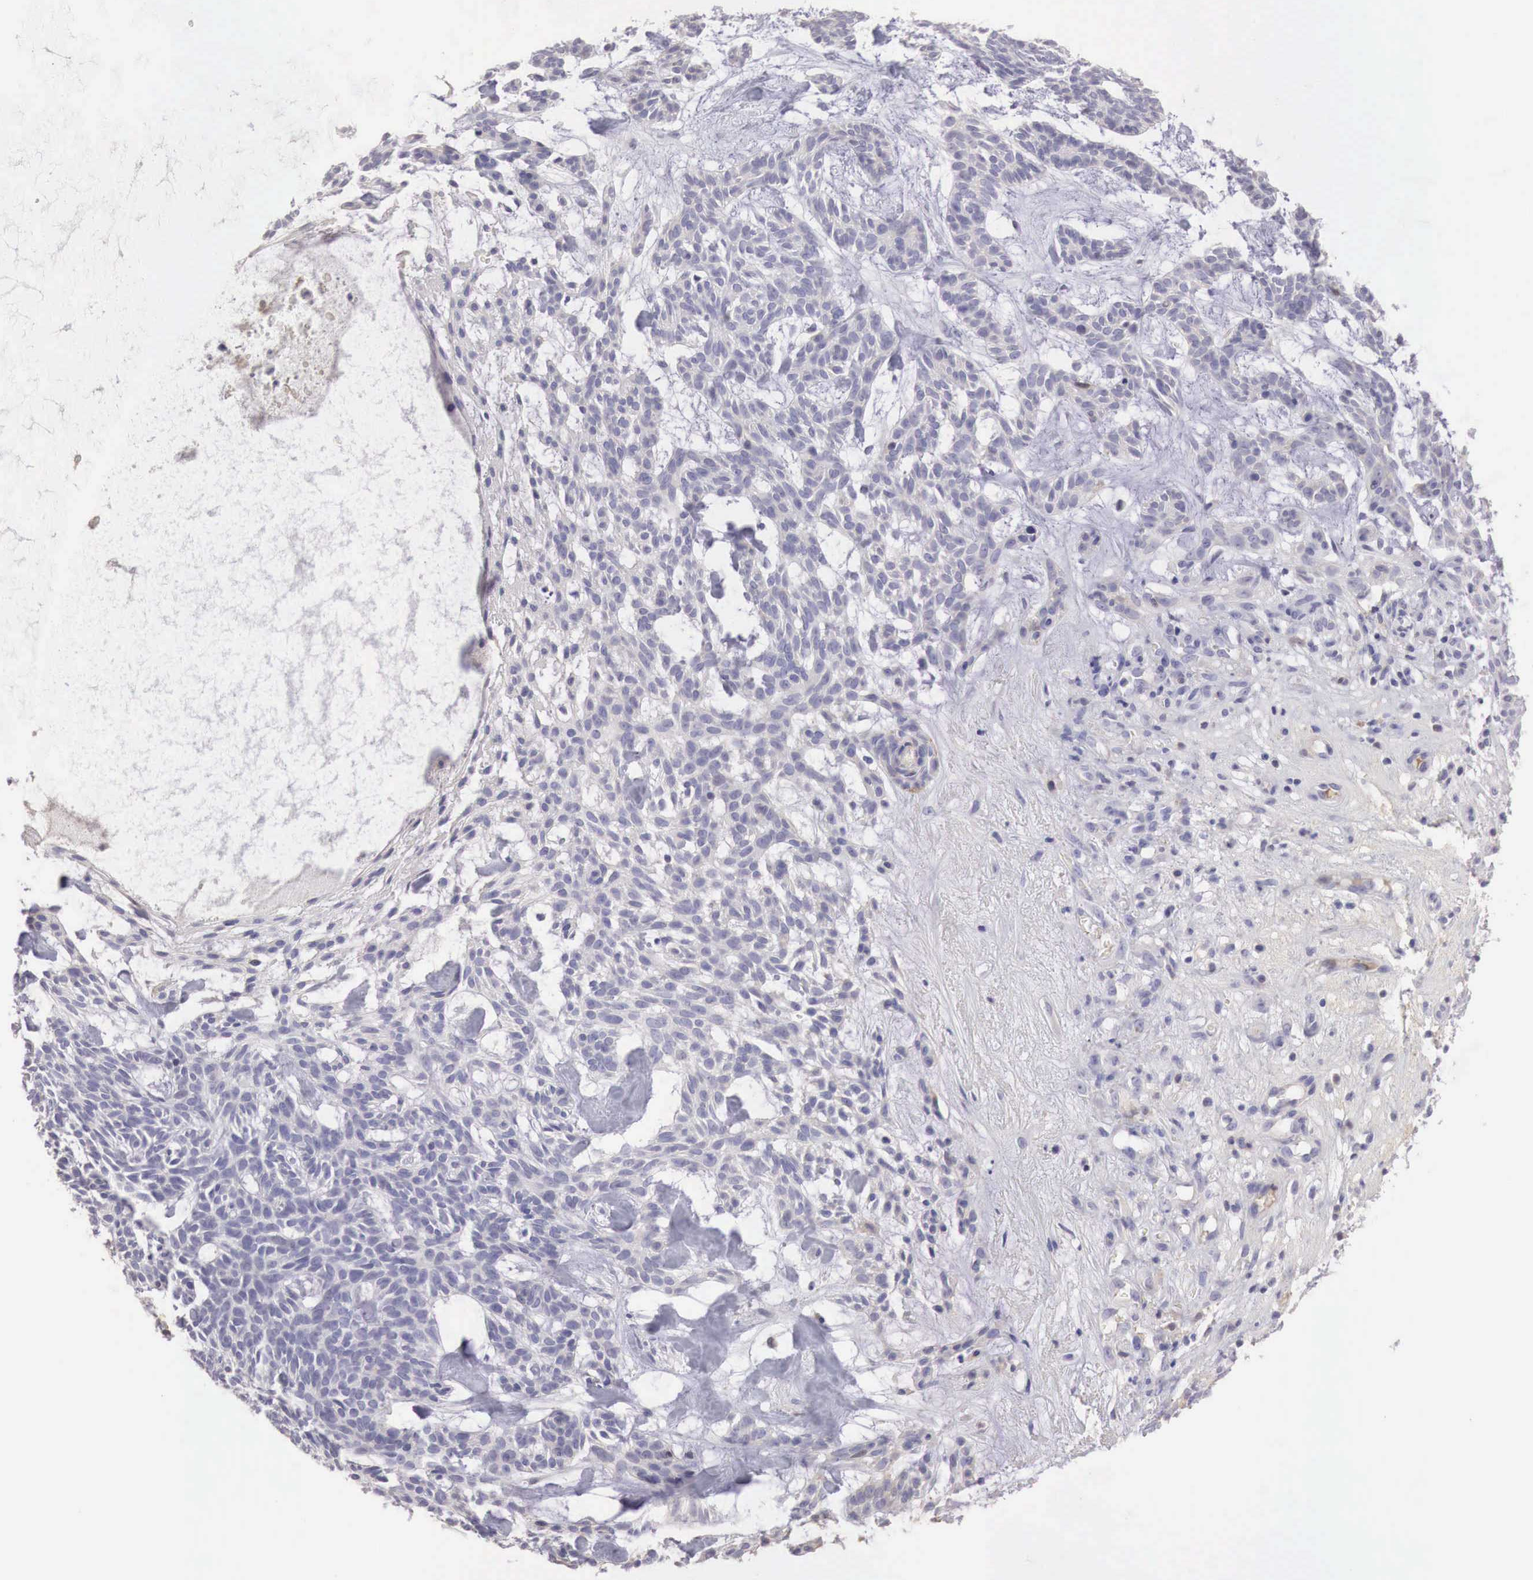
{"staining": {"intensity": "negative", "quantity": "none", "location": "none"}, "tissue": "skin cancer", "cell_type": "Tumor cells", "image_type": "cancer", "snomed": [{"axis": "morphology", "description": "Basal cell carcinoma"}, {"axis": "topography", "description": "Skin"}], "caption": "A high-resolution micrograph shows IHC staining of skin cancer (basal cell carcinoma), which demonstrates no significant positivity in tumor cells. The staining was performed using DAB (3,3'-diaminobenzidine) to visualize the protein expression in brown, while the nuclei were stained in blue with hematoxylin (Magnification: 20x).", "gene": "XPNPEP2", "patient": {"sex": "male", "age": 75}}